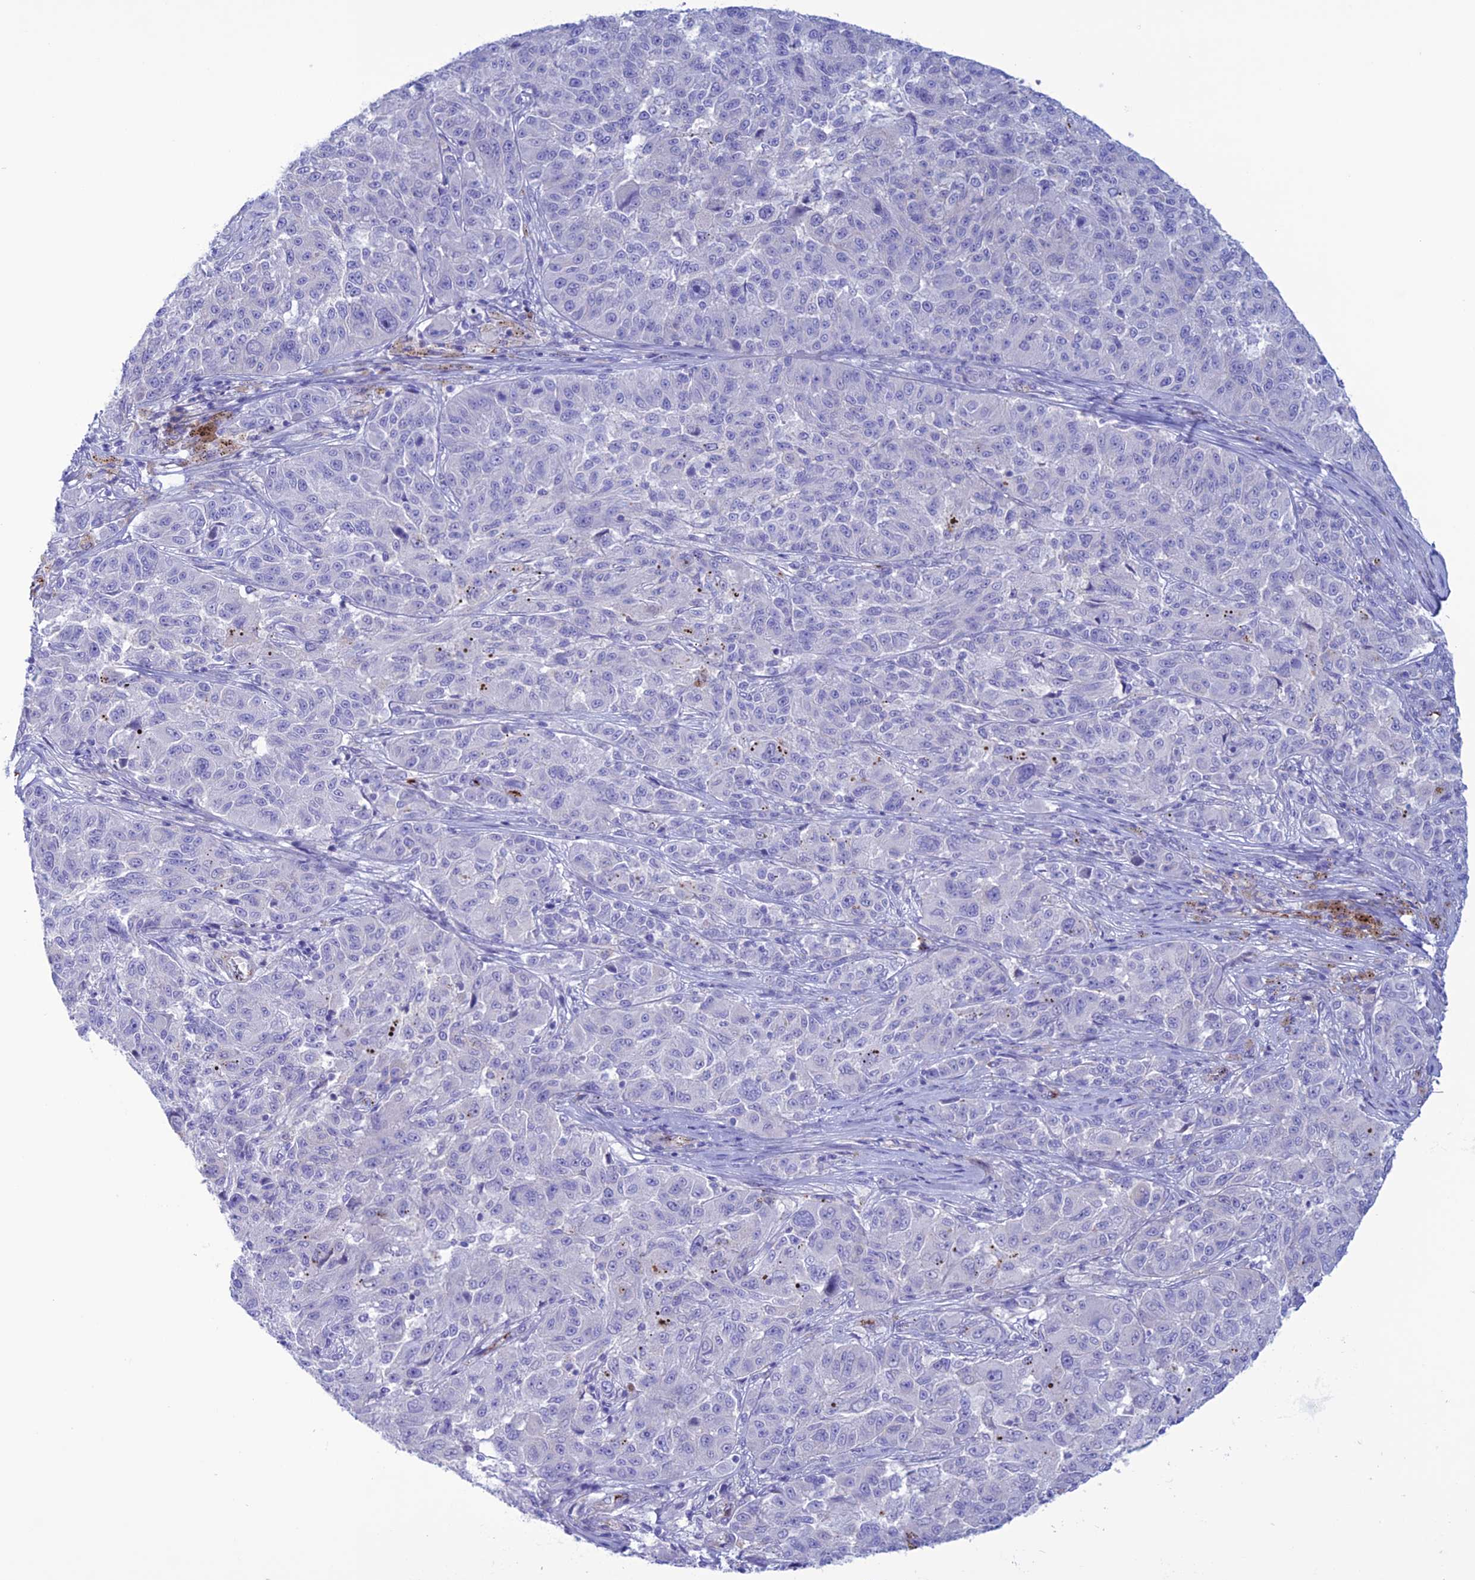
{"staining": {"intensity": "negative", "quantity": "none", "location": "none"}, "tissue": "melanoma", "cell_type": "Tumor cells", "image_type": "cancer", "snomed": [{"axis": "morphology", "description": "Malignant melanoma, NOS"}, {"axis": "topography", "description": "Skin"}], "caption": "Melanoma was stained to show a protein in brown. There is no significant positivity in tumor cells.", "gene": "CDC42EP5", "patient": {"sex": "male", "age": 53}}